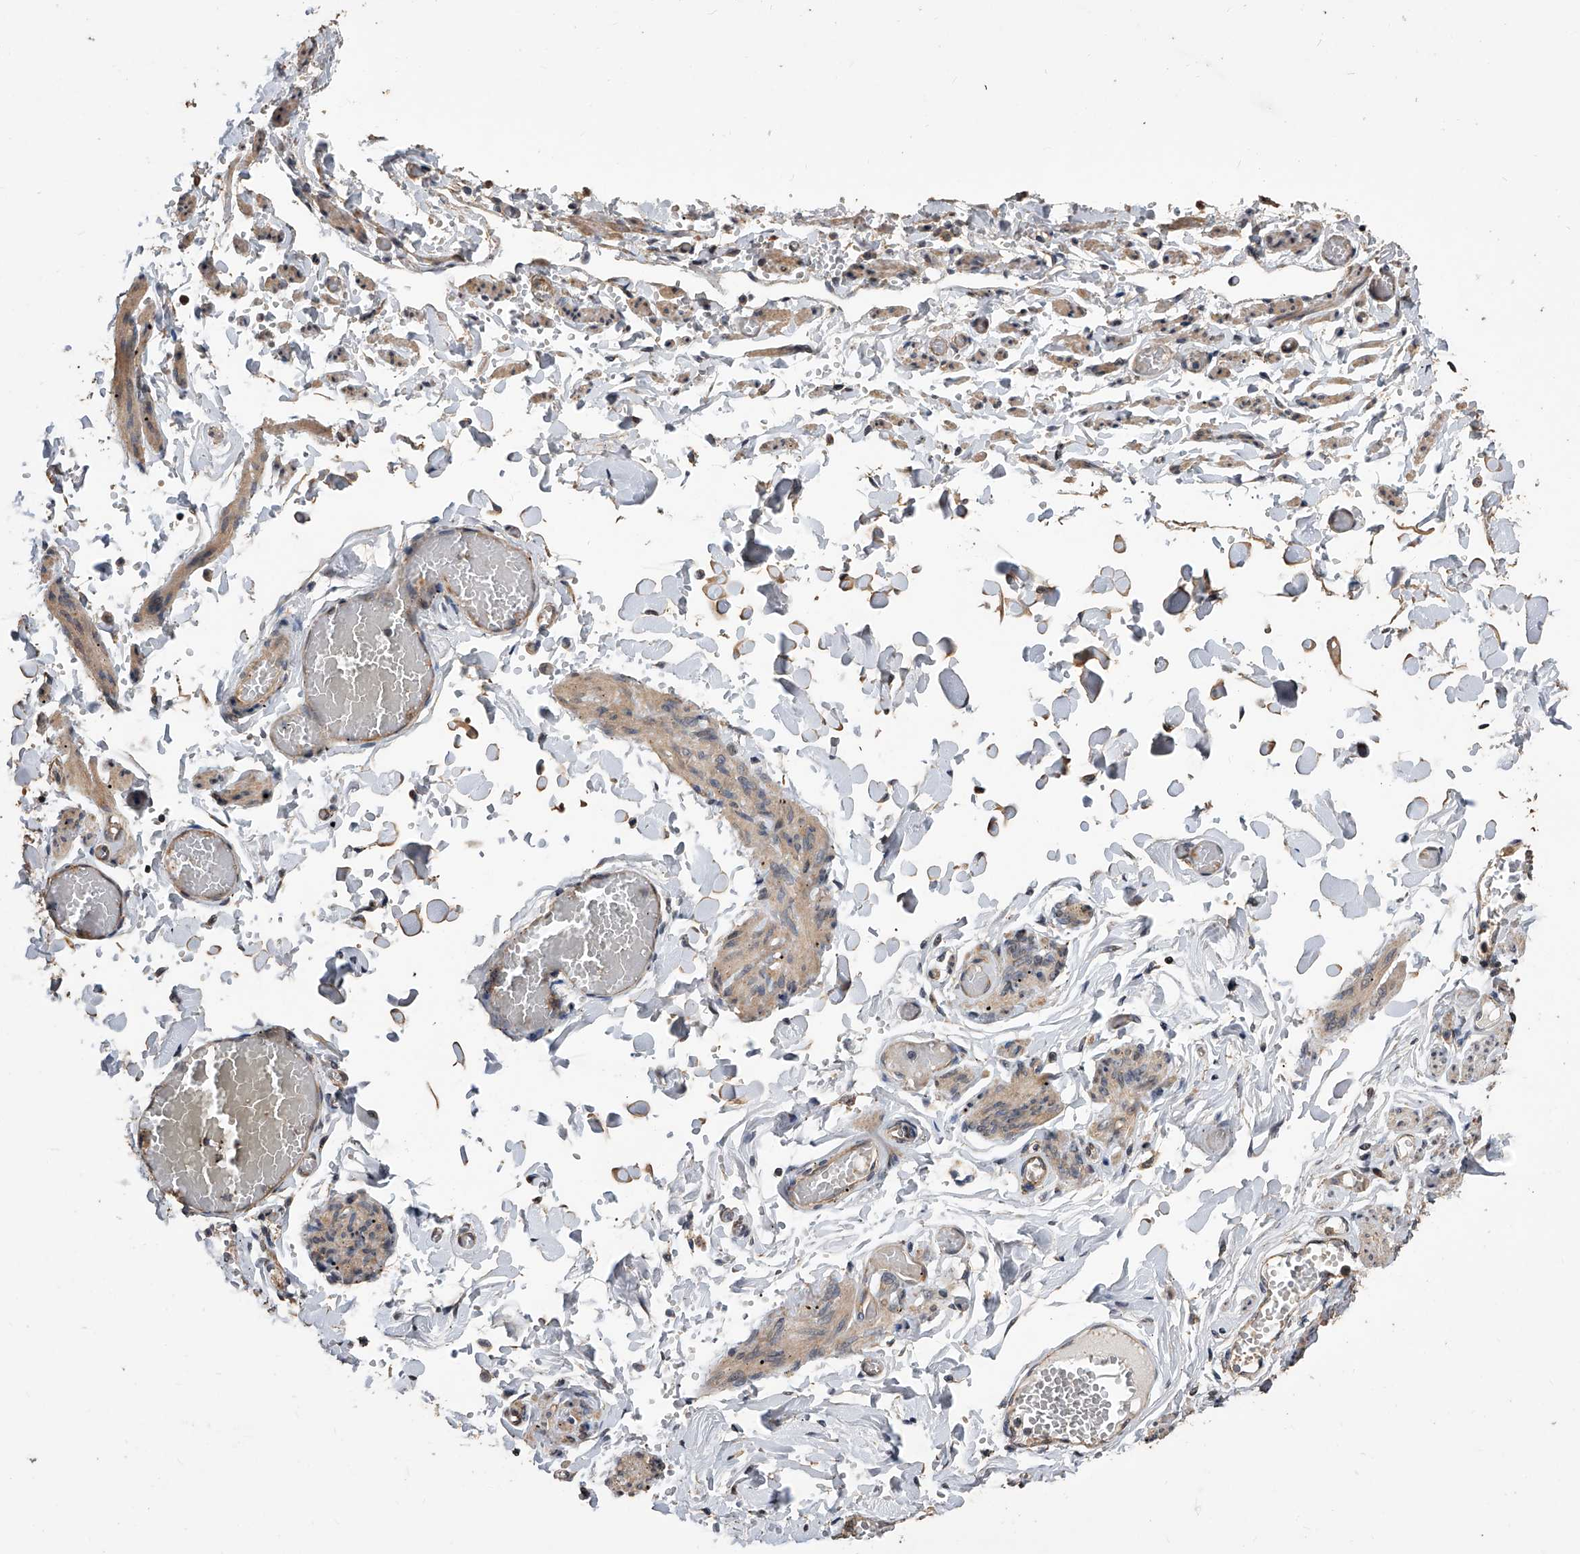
{"staining": {"intensity": "negative", "quantity": "none", "location": "none"}, "tissue": "adipose tissue", "cell_type": "Adipocytes", "image_type": "normal", "snomed": [{"axis": "morphology", "description": "Normal tissue, NOS"}, {"axis": "topography", "description": "Vascular tissue"}, {"axis": "topography", "description": "Fallopian tube"}, {"axis": "topography", "description": "Ovary"}], "caption": "Protein analysis of benign adipose tissue demonstrates no significant positivity in adipocytes. (IHC, brightfield microscopy, high magnification).", "gene": "LTV1", "patient": {"sex": "female", "age": 67}}